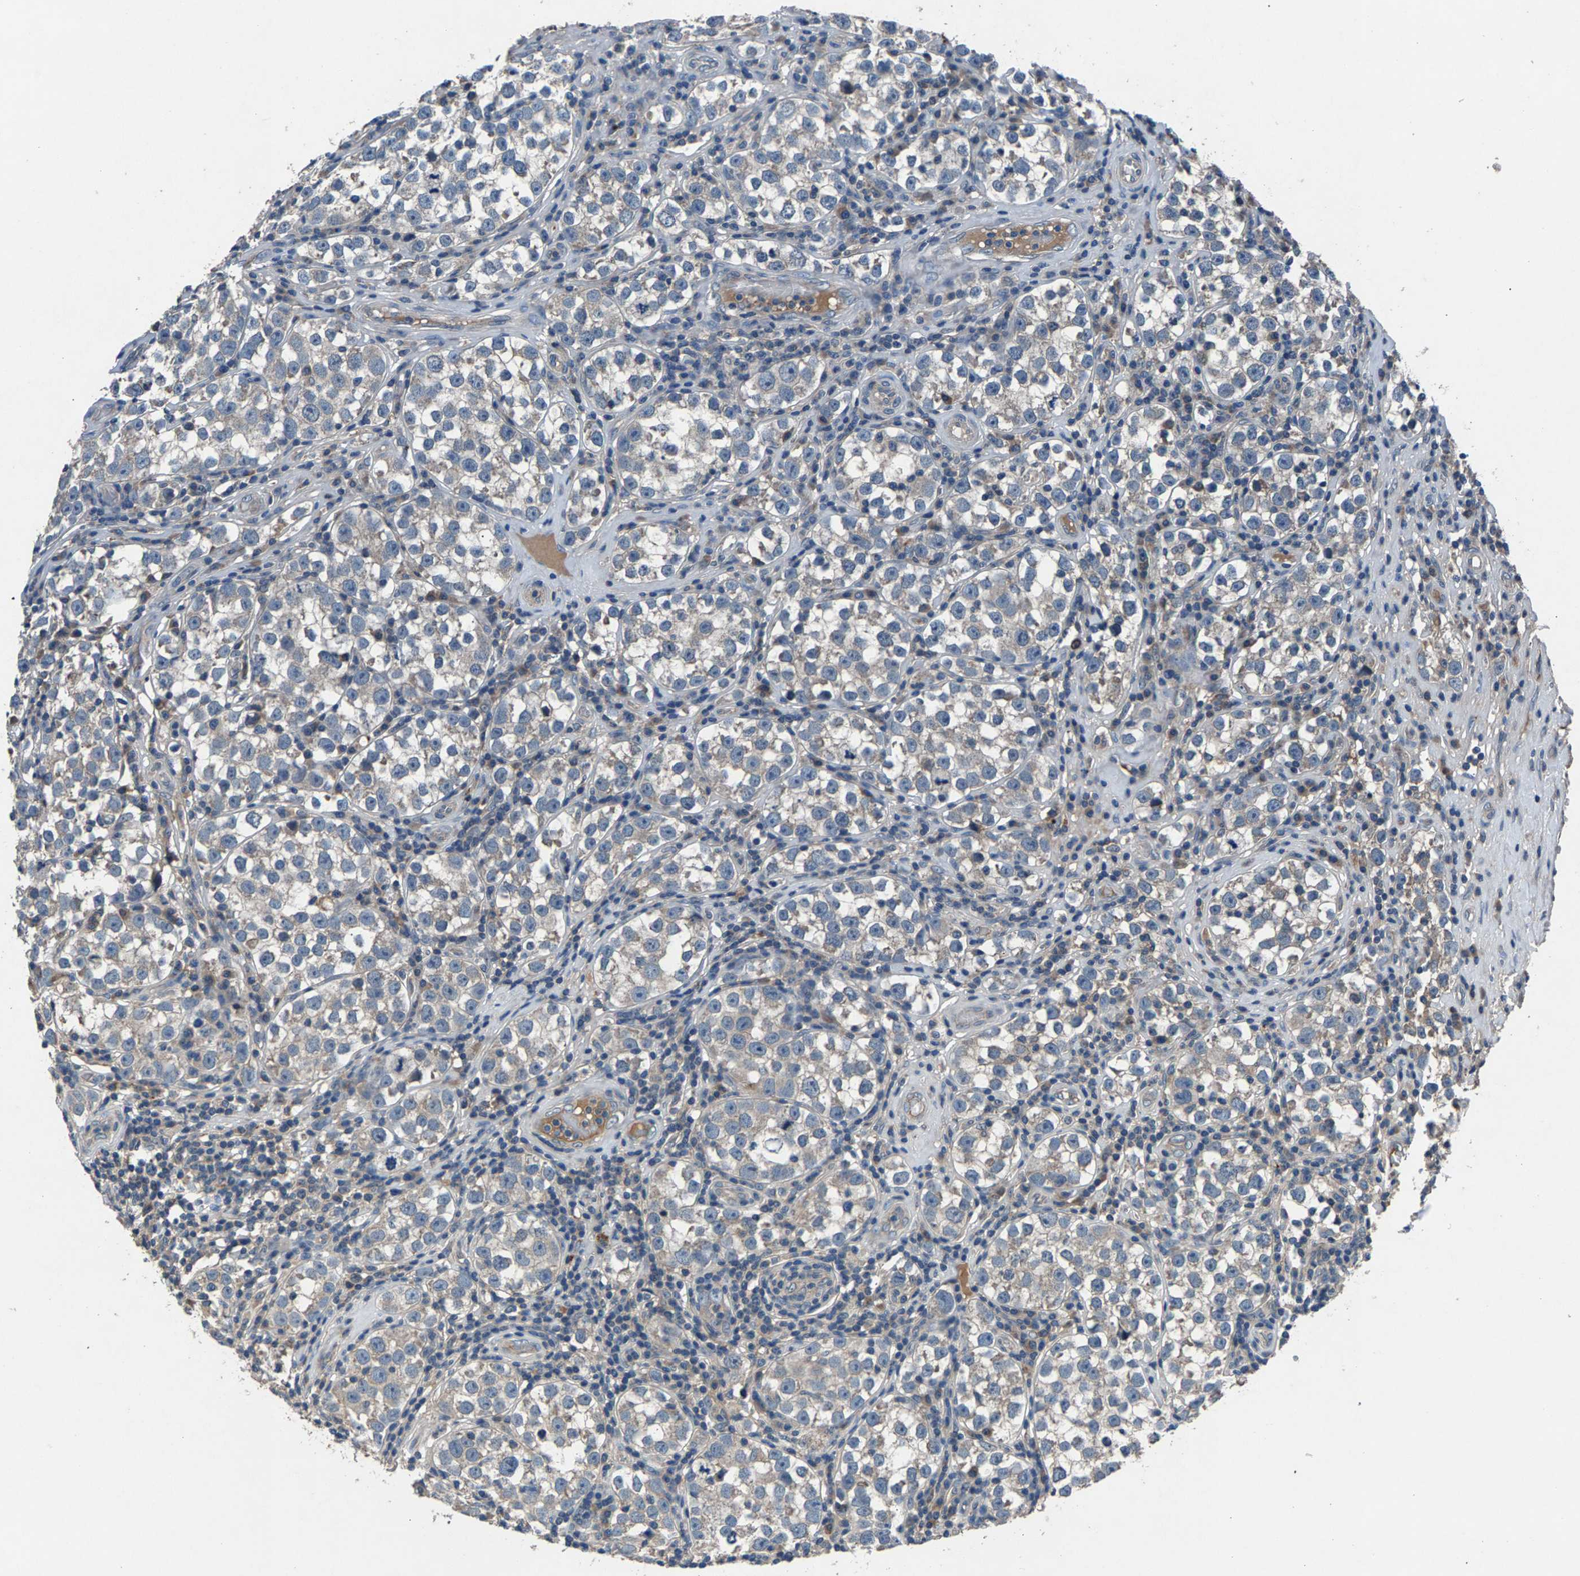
{"staining": {"intensity": "weak", "quantity": "<25%", "location": "cytoplasmic/membranous"}, "tissue": "testis cancer", "cell_type": "Tumor cells", "image_type": "cancer", "snomed": [{"axis": "morphology", "description": "Normal tissue, NOS"}, {"axis": "morphology", "description": "Seminoma, NOS"}, {"axis": "topography", "description": "Testis"}], "caption": "The histopathology image exhibits no significant expression in tumor cells of seminoma (testis).", "gene": "PRXL2C", "patient": {"sex": "male", "age": 43}}